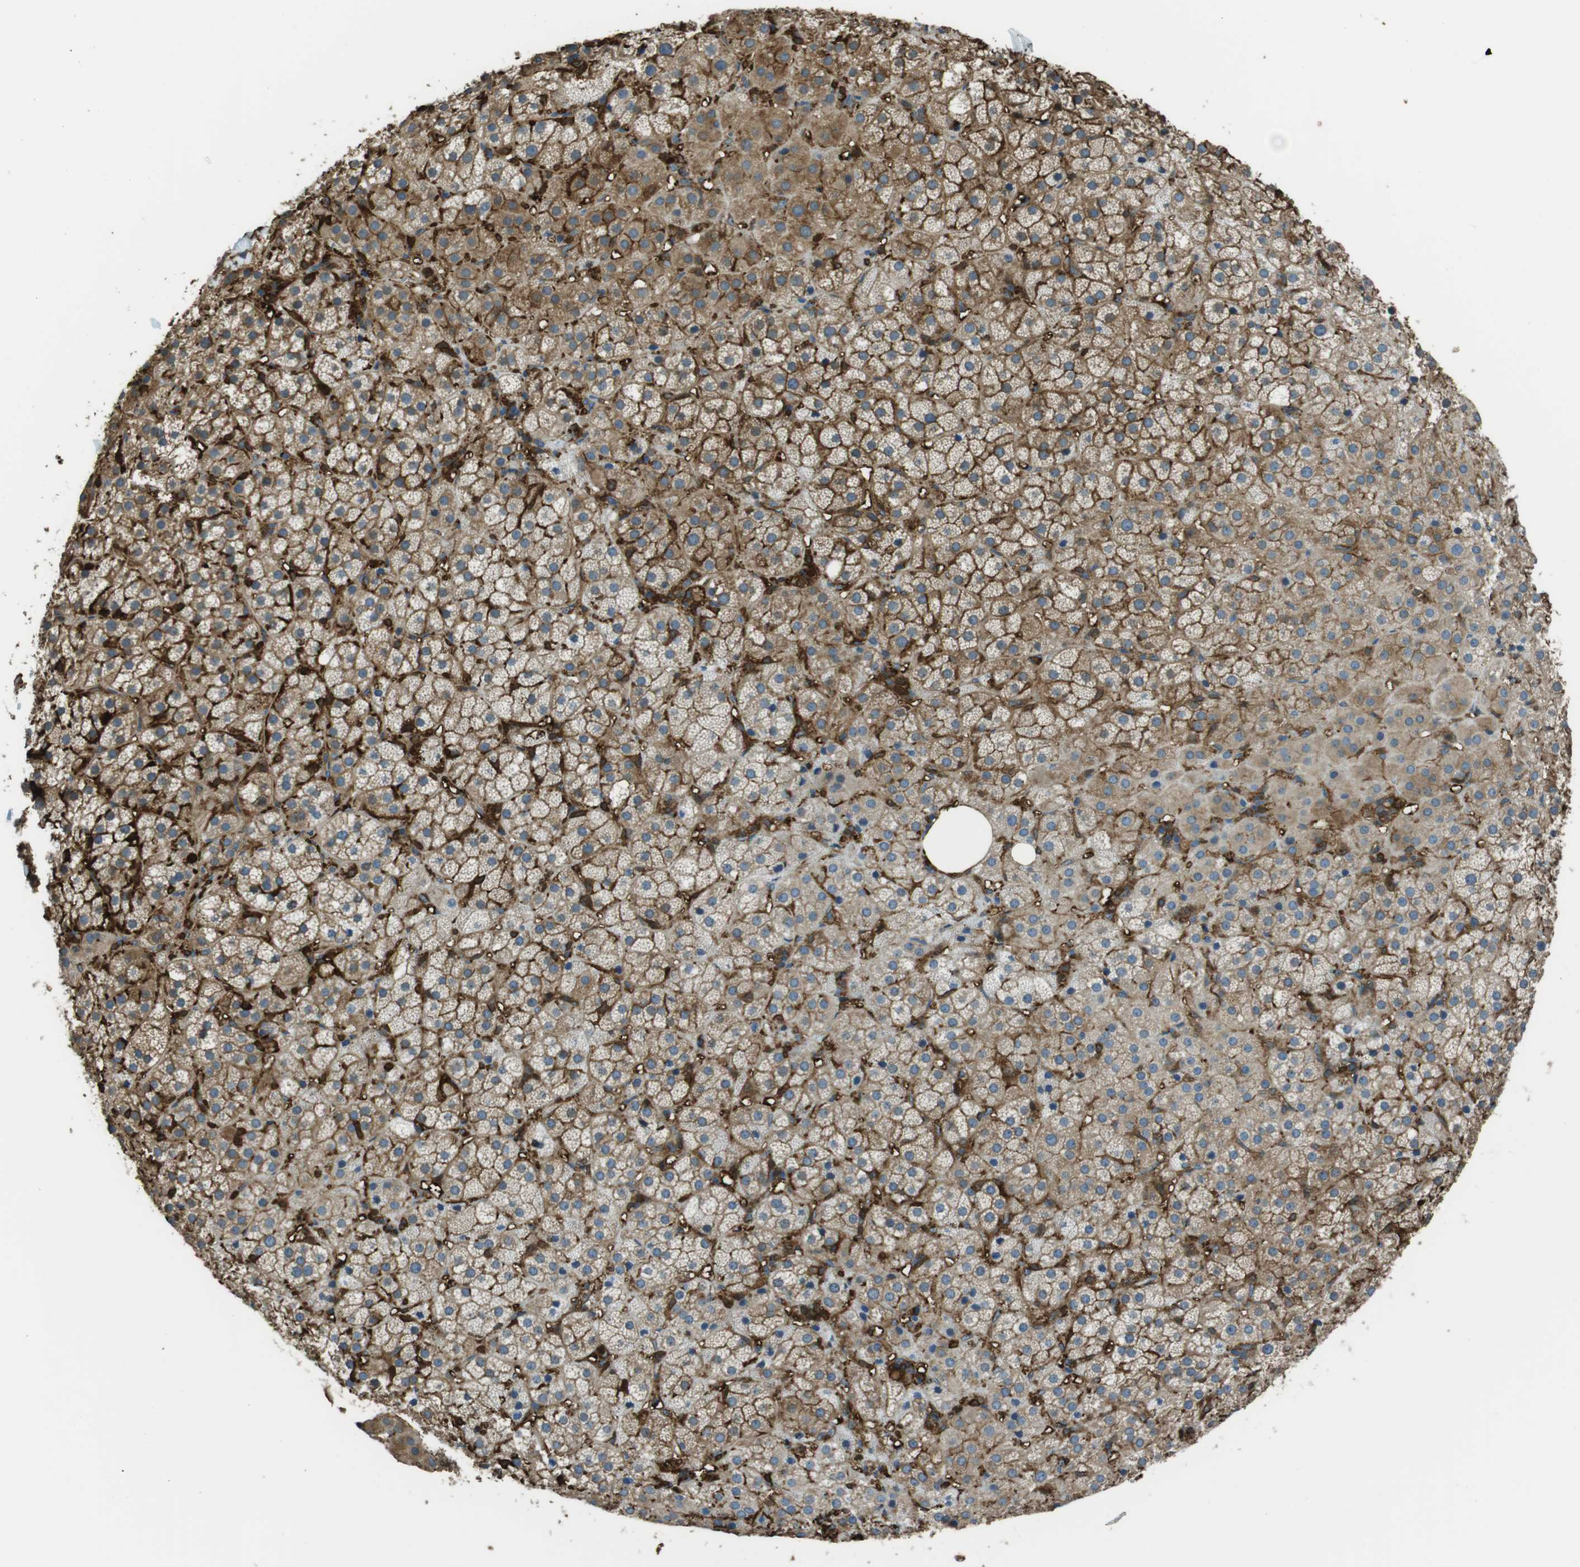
{"staining": {"intensity": "moderate", "quantity": ">75%", "location": "cytoplasmic/membranous"}, "tissue": "adrenal gland", "cell_type": "Glandular cells", "image_type": "normal", "snomed": [{"axis": "morphology", "description": "Normal tissue, NOS"}, {"axis": "topography", "description": "Adrenal gland"}], "caption": "Immunohistochemical staining of unremarkable adrenal gland reveals >75% levels of moderate cytoplasmic/membranous protein positivity in approximately >75% of glandular cells.", "gene": "SFT2D1", "patient": {"sex": "female", "age": 57}}